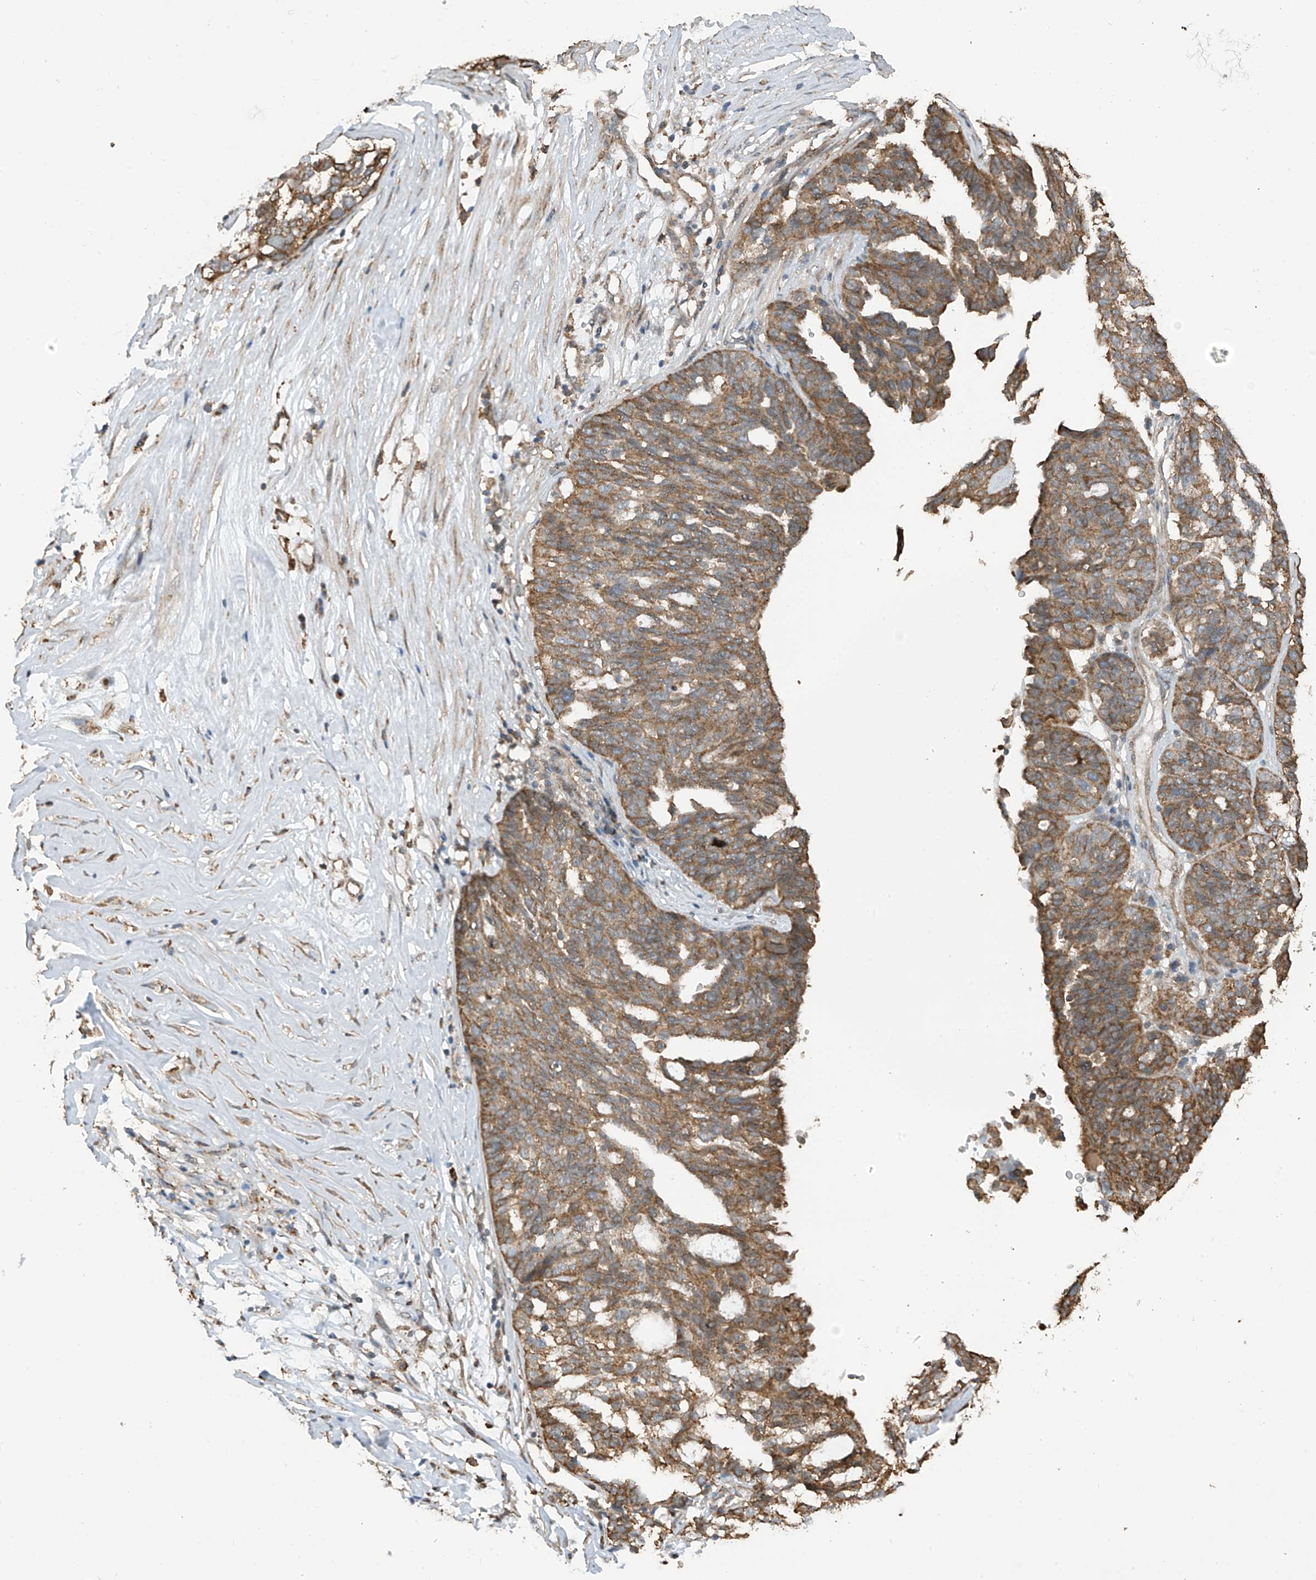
{"staining": {"intensity": "moderate", "quantity": ">75%", "location": "cytoplasmic/membranous"}, "tissue": "ovarian cancer", "cell_type": "Tumor cells", "image_type": "cancer", "snomed": [{"axis": "morphology", "description": "Cystadenocarcinoma, serous, NOS"}, {"axis": "topography", "description": "Ovary"}], "caption": "Ovarian cancer stained with DAB immunohistochemistry (IHC) shows medium levels of moderate cytoplasmic/membranous positivity in approximately >75% of tumor cells.", "gene": "ZNF189", "patient": {"sex": "female", "age": 59}}